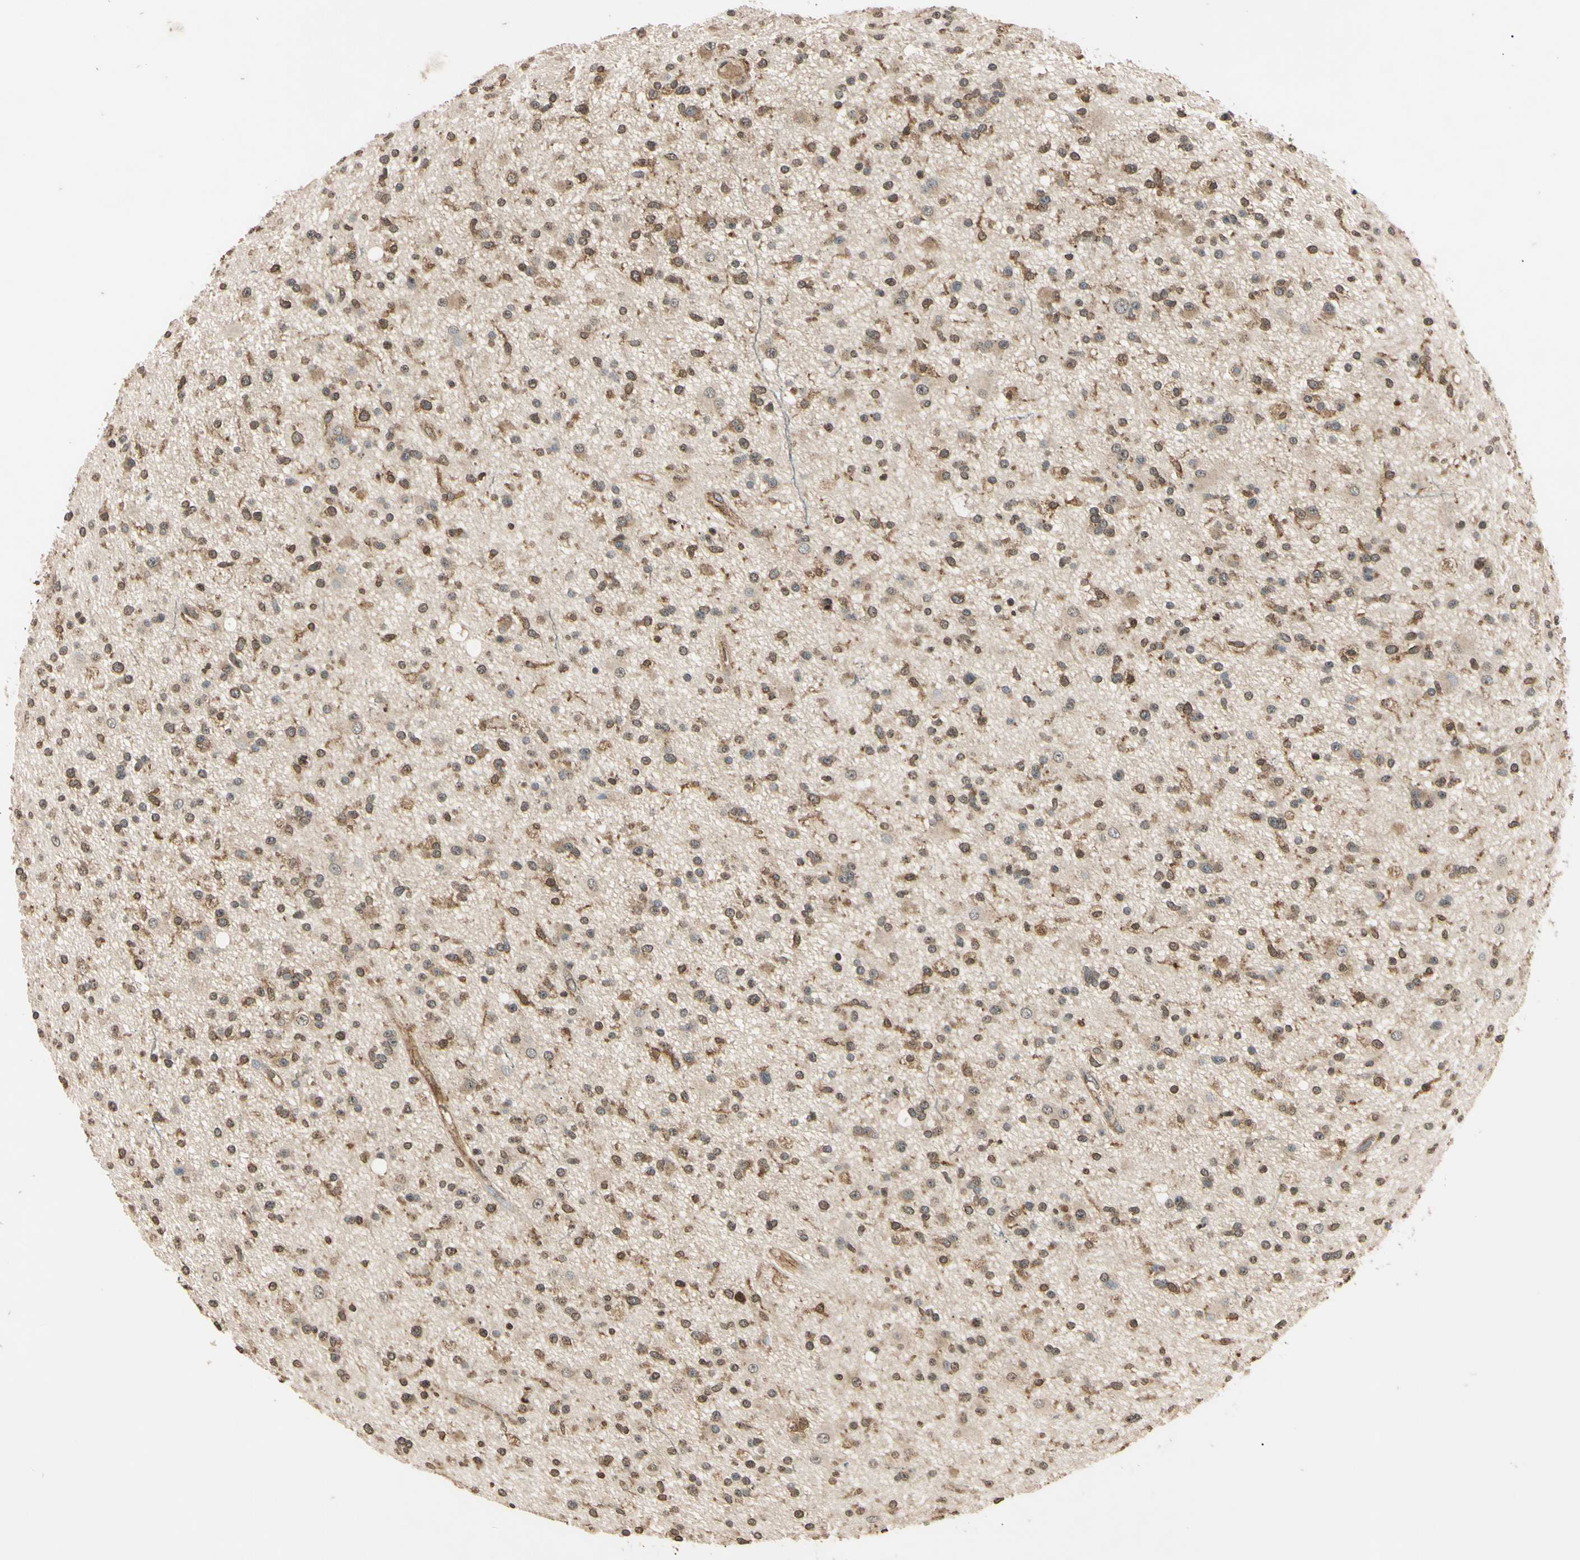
{"staining": {"intensity": "moderate", "quantity": ">75%", "location": "cytoplasmic/membranous"}, "tissue": "glioma", "cell_type": "Tumor cells", "image_type": "cancer", "snomed": [{"axis": "morphology", "description": "Glioma, malignant, High grade"}, {"axis": "topography", "description": "Brain"}], "caption": "Malignant glioma (high-grade) stained with a brown dye displays moderate cytoplasmic/membranous positive positivity in approximately >75% of tumor cells.", "gene": "EPN1", "patient": {"sex": "male", "age": 33}}